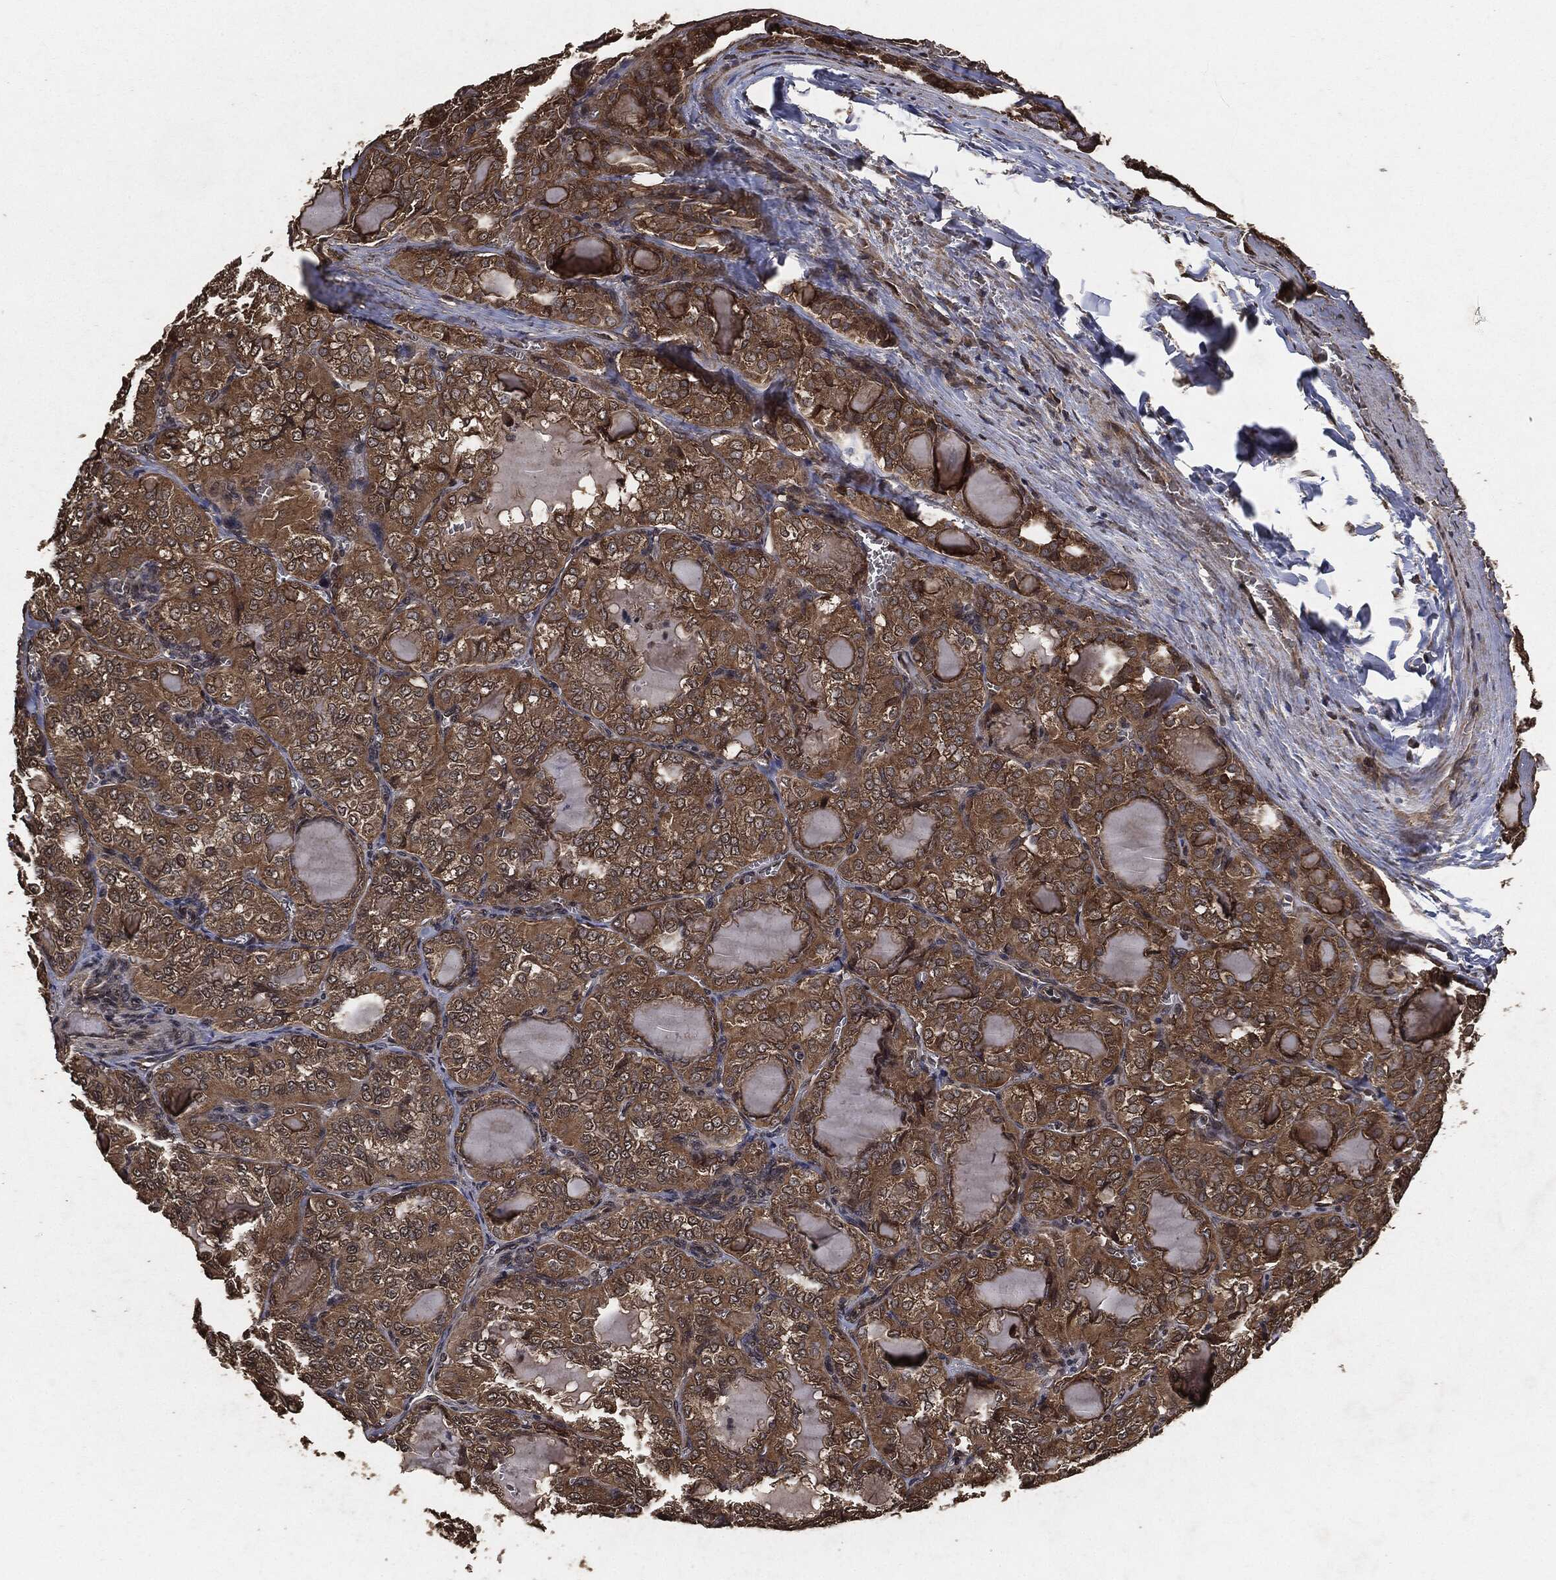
{"staining": {"intensity": "moderate", "quantity": ">75%", "location": "cytoplasmic/membranous"}, "tissue": "thyroid cancer", "cell_type": "Tumor cells", "image_type": "cancer", "snomed": [{"axis": "morphology", "description": "Papillary adenocarcinoma, NOS"}, {"axis": "topography", "description": "Thyroid gland"}], "caption": "Protein staining of thyroid papillary adenocarcinoma tissue shows moderate cytoplasmic/membranous staining in approximately >75% of tumor cells.", "gene": "AKT1S1", "patient": {"sex": "female", "age": 41}}